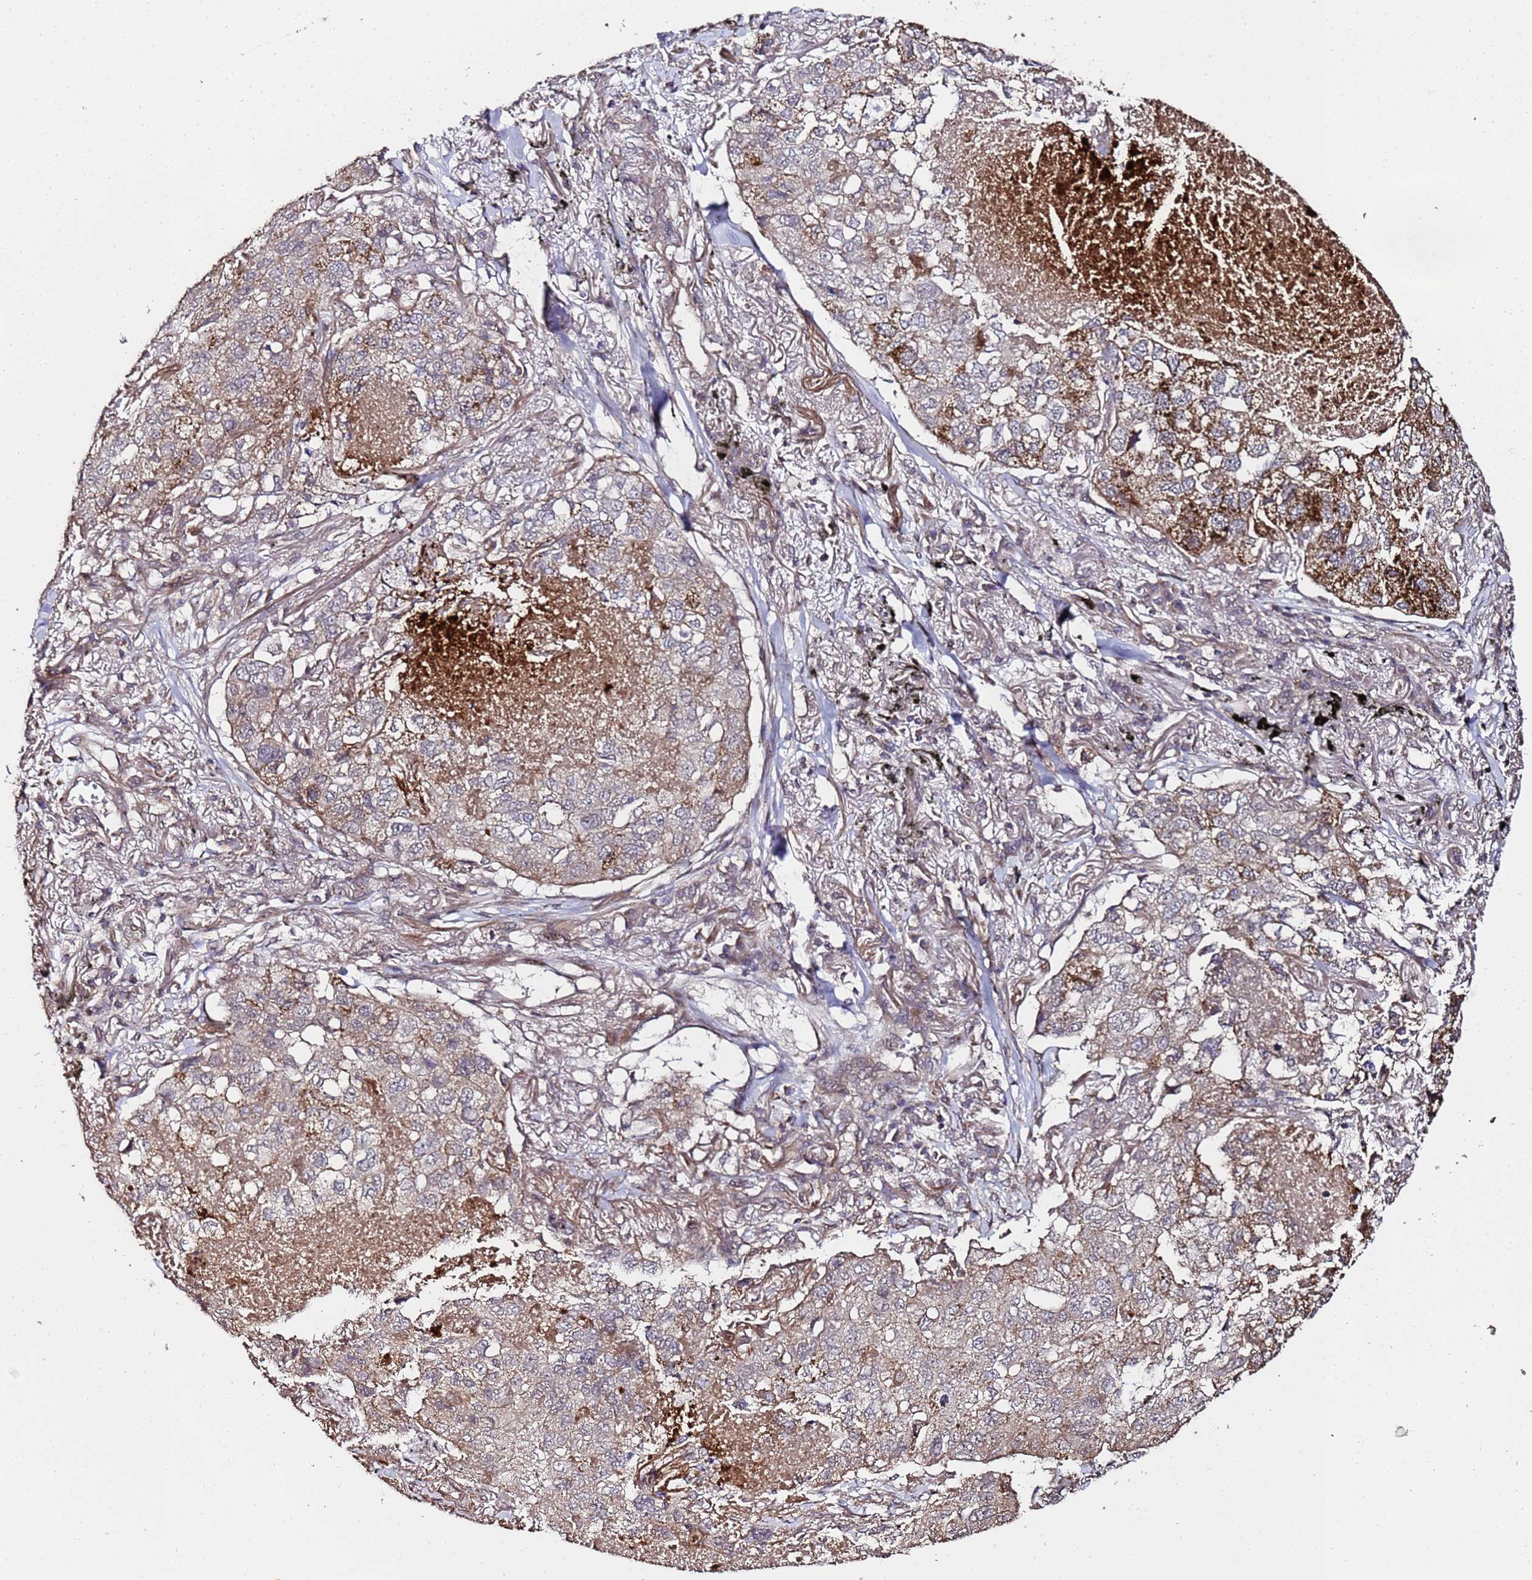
{"staining": {"intensity": "moderate", "quantity": "25%-75%", "location": "cytoplasmic/membranous"}, "tissue": "lung cancer", "cell_type": "Tumor cells", "image_type": "cancer", "snomed": [{"axis": "morphology", "description": "Adenocarcinoma, NOS"}, {"axis": "topography", "description": "Lung"}], "caption": "Immunohistochemical staining of human lung cancer (adenocarcinoma) exhibits medium levels of moderate cytoplasmic/membranous positivity in about 25%-75% of tumor cells. The staining was performed using DAB (3,3'-diaminobenzidine) to visualize the protein expression in brown, while the nuclei were stained in blue with hematoxylin (Magnification: 20x).", "gene": "PRODH", "patient": {"sex": "male", "age": 65}}